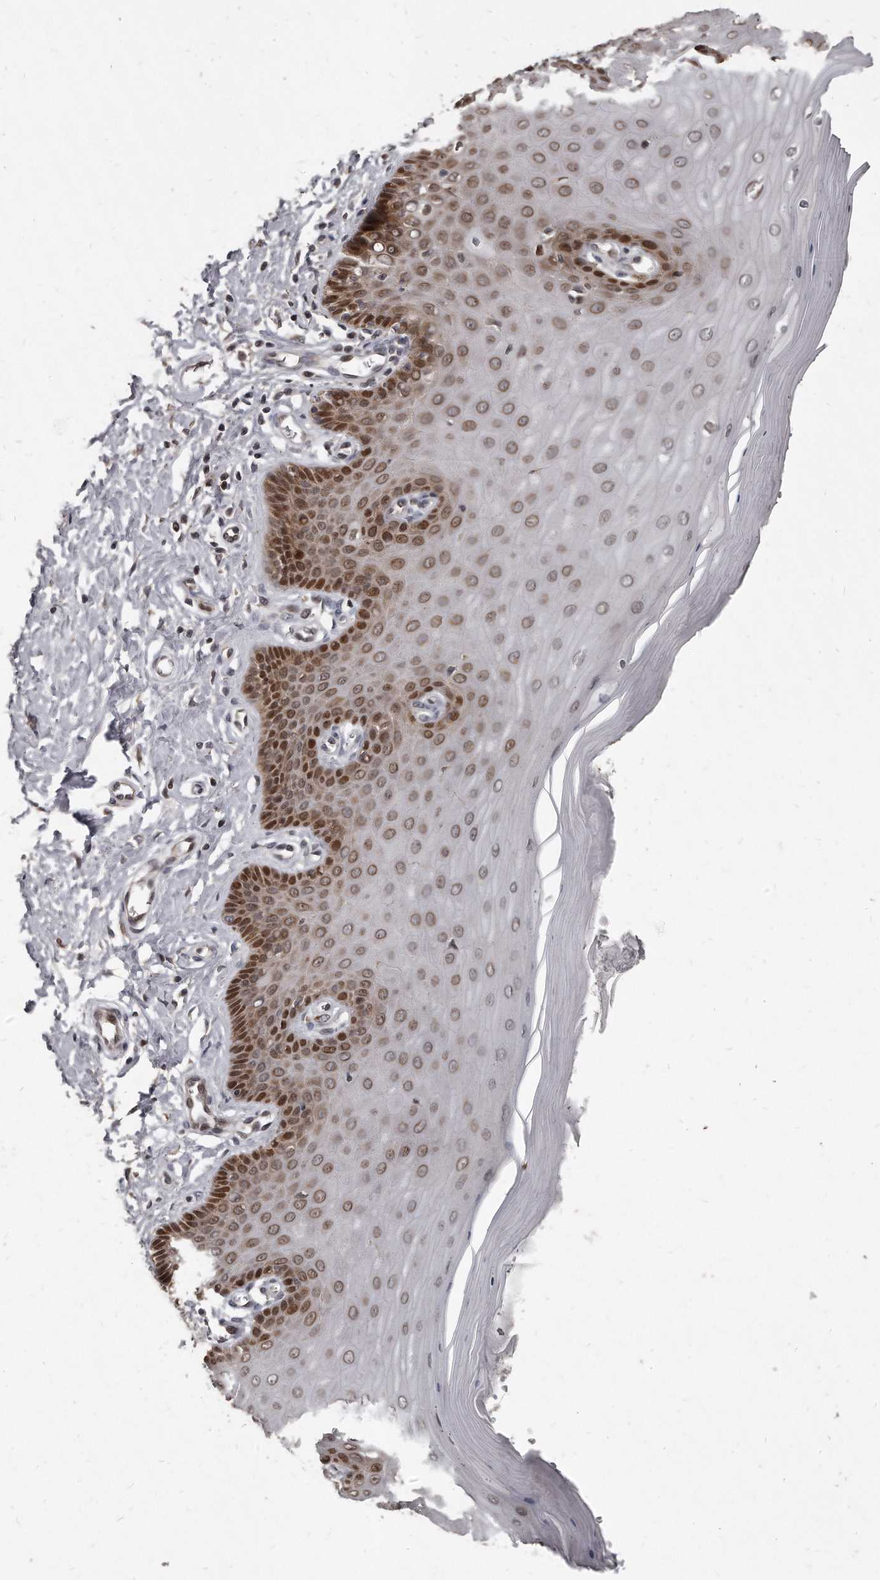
{"staining": {"intensity": "moderate", "quantity": "25%-75%", "location": "cytoplasmic/membranous,nuclear"}, "tissue": "cervix", "cell_type": "Glandular cells", "image_type": "normal", "snomed": [{"axis": "morphology", "description": "Normal tissue, NOS"}, {"axis": "topography", "description": "Cervix"}], "caption": "Cervix stained with immunohistochemistry demonstrates moderate cytoplasmic/membranous,nuclear expression in about 25%-75% of glandular cells. (DAB (3,3'-diaminobenzidine) IHC, brown staining for protein, blue staining for nuclei).", "gene": "GCH1", "patient": {"sex": "female", "age": 55}}